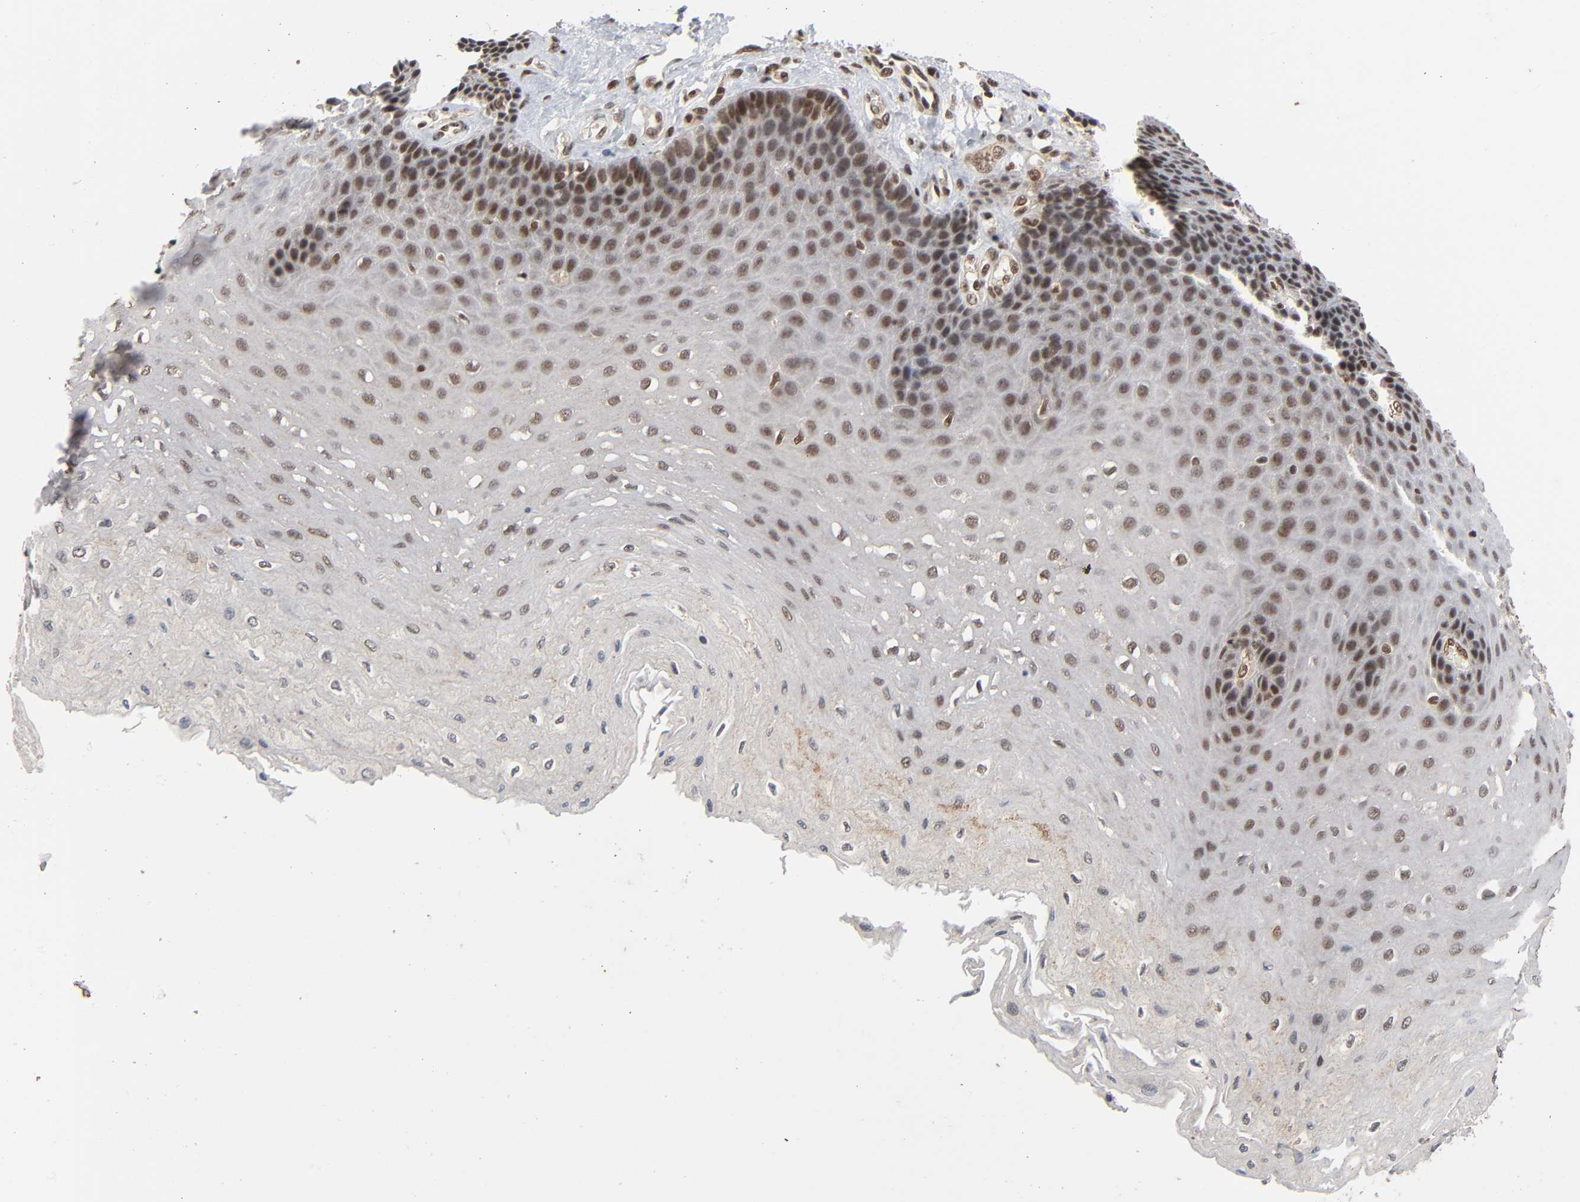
{"staining": {"intensity": "moderate", "quantity": "25%-75%", "location": "cytoplasmic/membranous,nuclear"}, "tissue": "esophagus", "cell_type": "Squamous epithelial cells", "image_type": "normal", "snomed": [{"axis": "morphology", "description": "Normal tissue, NOS"}, {"axis": "topography", "description": "Esophagus"}], "caption": "The immunohistochemical stain labels moderate cytoplasmic/membranous,nuclear staining in squamous epithelial cells of normal esophagus. (DAB IHC, brown staining for protein, blue staining for nuclei).", "gene": "ZNF384", "patient": {"sex": "female", "age": 72}}